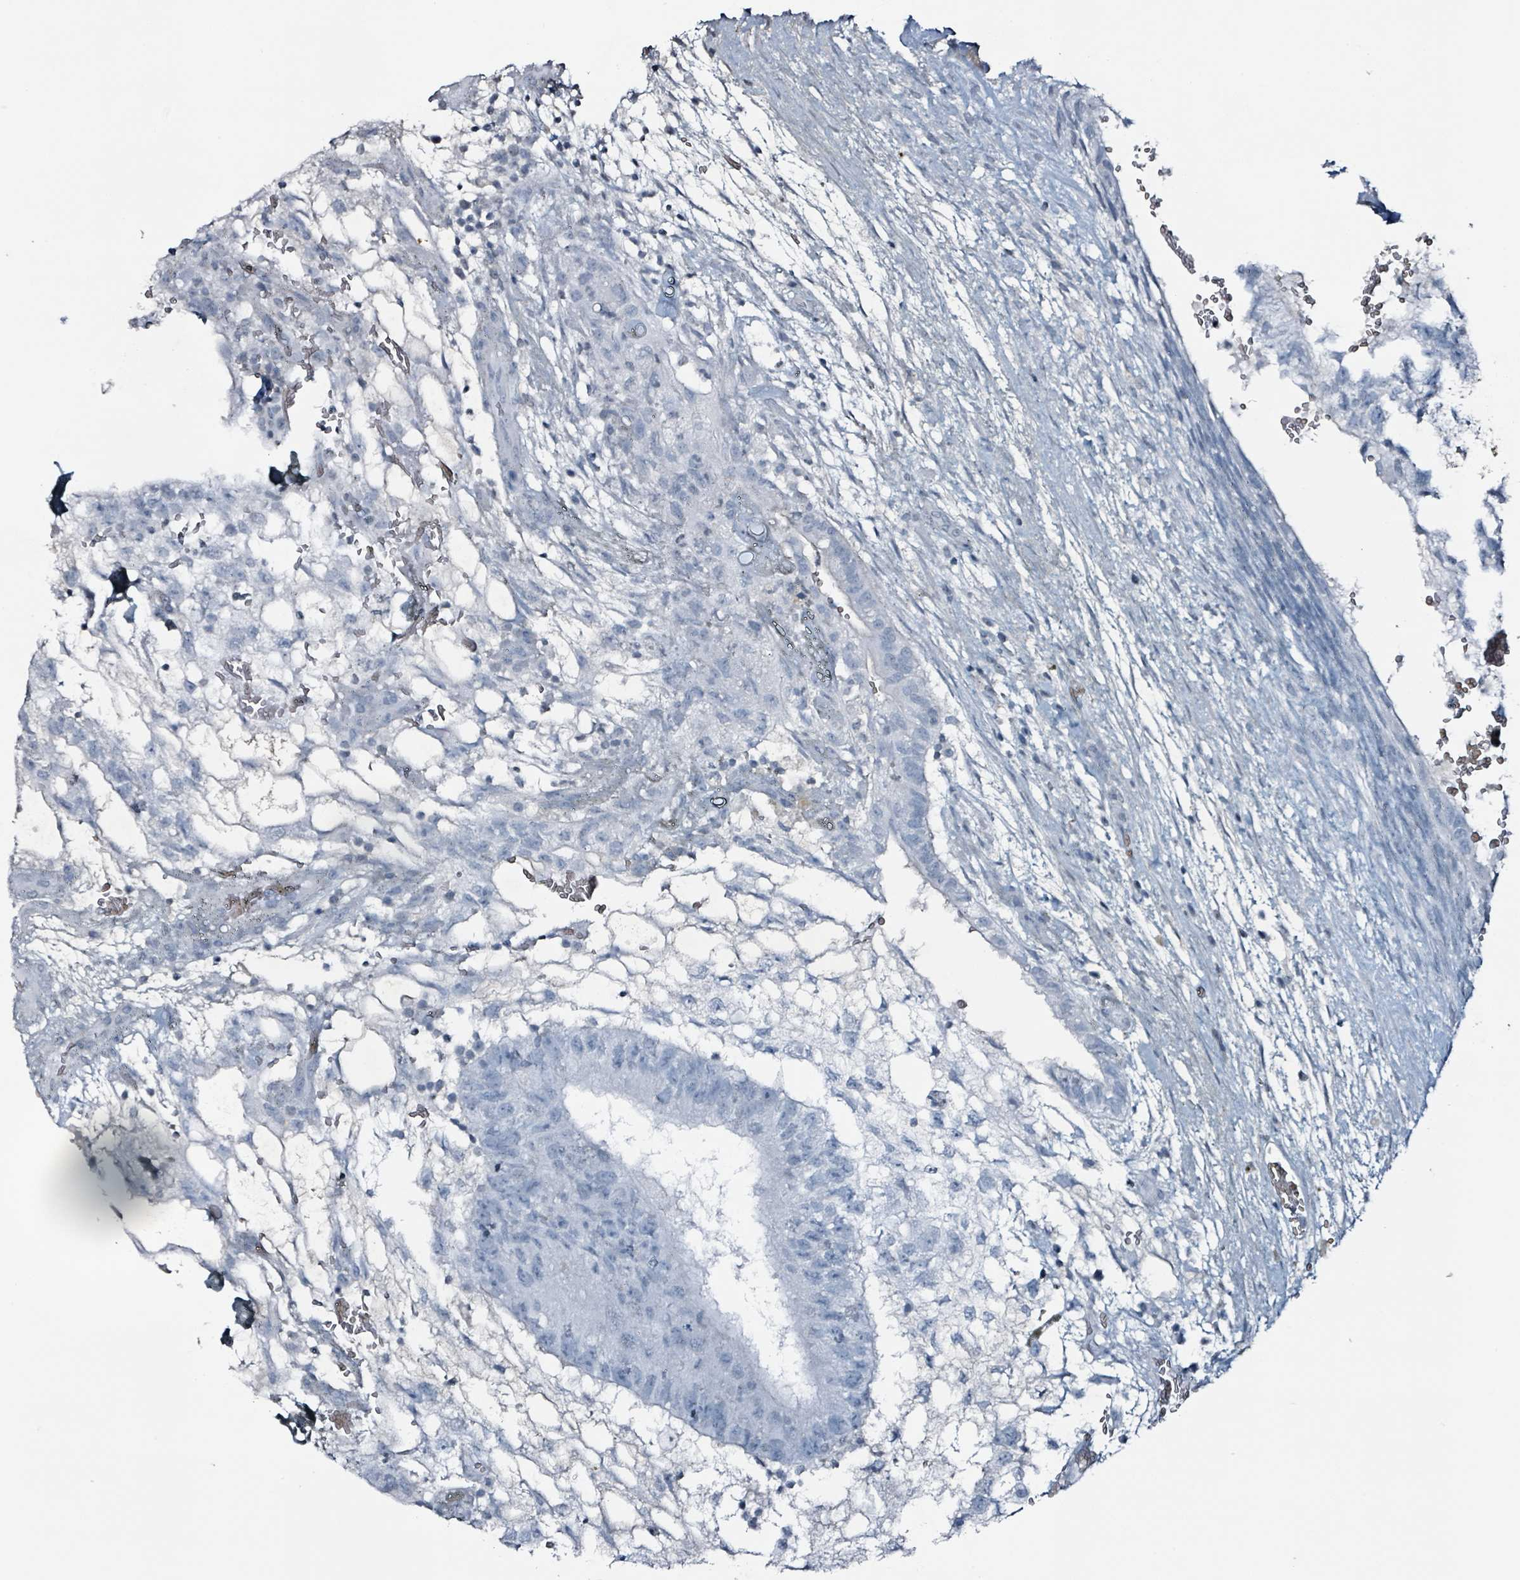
{"staining": {"intensity": "negative", "quantity": "none", "location": "none"}, "tissue": "testis cancer", "cell_type": "Tumor cells", "image_type": "cancer", "snomed": [{"axis": "morphology", "description": "Normal tissue, NOS"}, {"axis": "morphology", "description": "Carcinoma, Embryonal, NOS"}, {"axis": "topography", "description": "Testis"}], "caption": "The image displays no staining of tumor cells in testis cancer.", "gene": "CA9", "patient": {"sex": "male", "age": 32}}